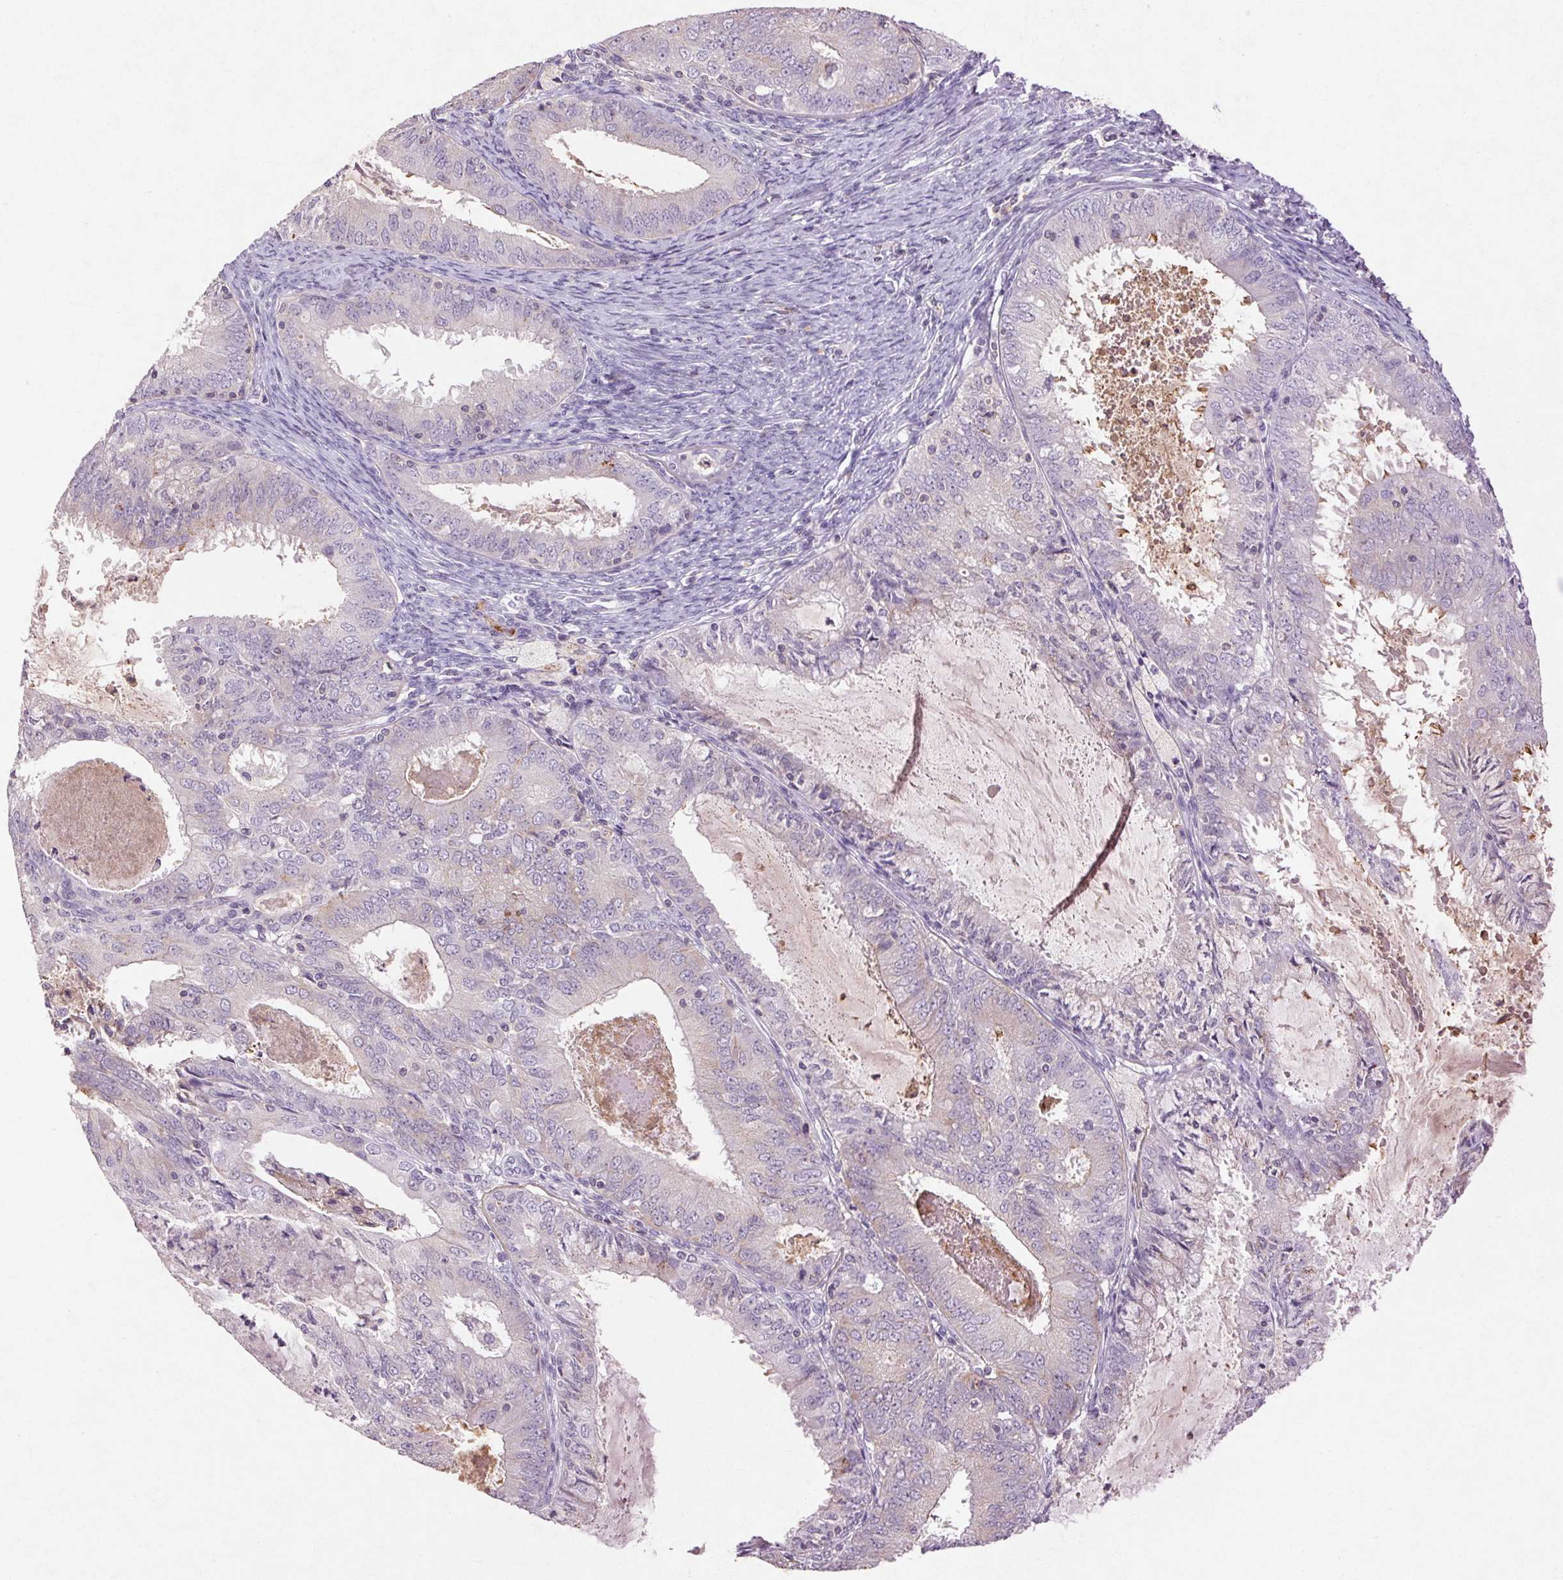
{"staining": {"intensity": "negative", "quantity": "none", "location": "none"}, "tissue": "endometrial cancer", "cell_type": "Tumor cells", "image_type": "cancer", "snomed": [{"axis": "morphology", "description": "Adenocarcinoma, NOS"}, {"axis": "topography", "description": "Endometrium"}], "caption": "A histopathology image of endometrial cancer stained for a protein displays no brown staining in tumor cells. Nuclei are stained in blue.", "gene": "FNDC7", "patient": {"sex": "female", "age": 57}}